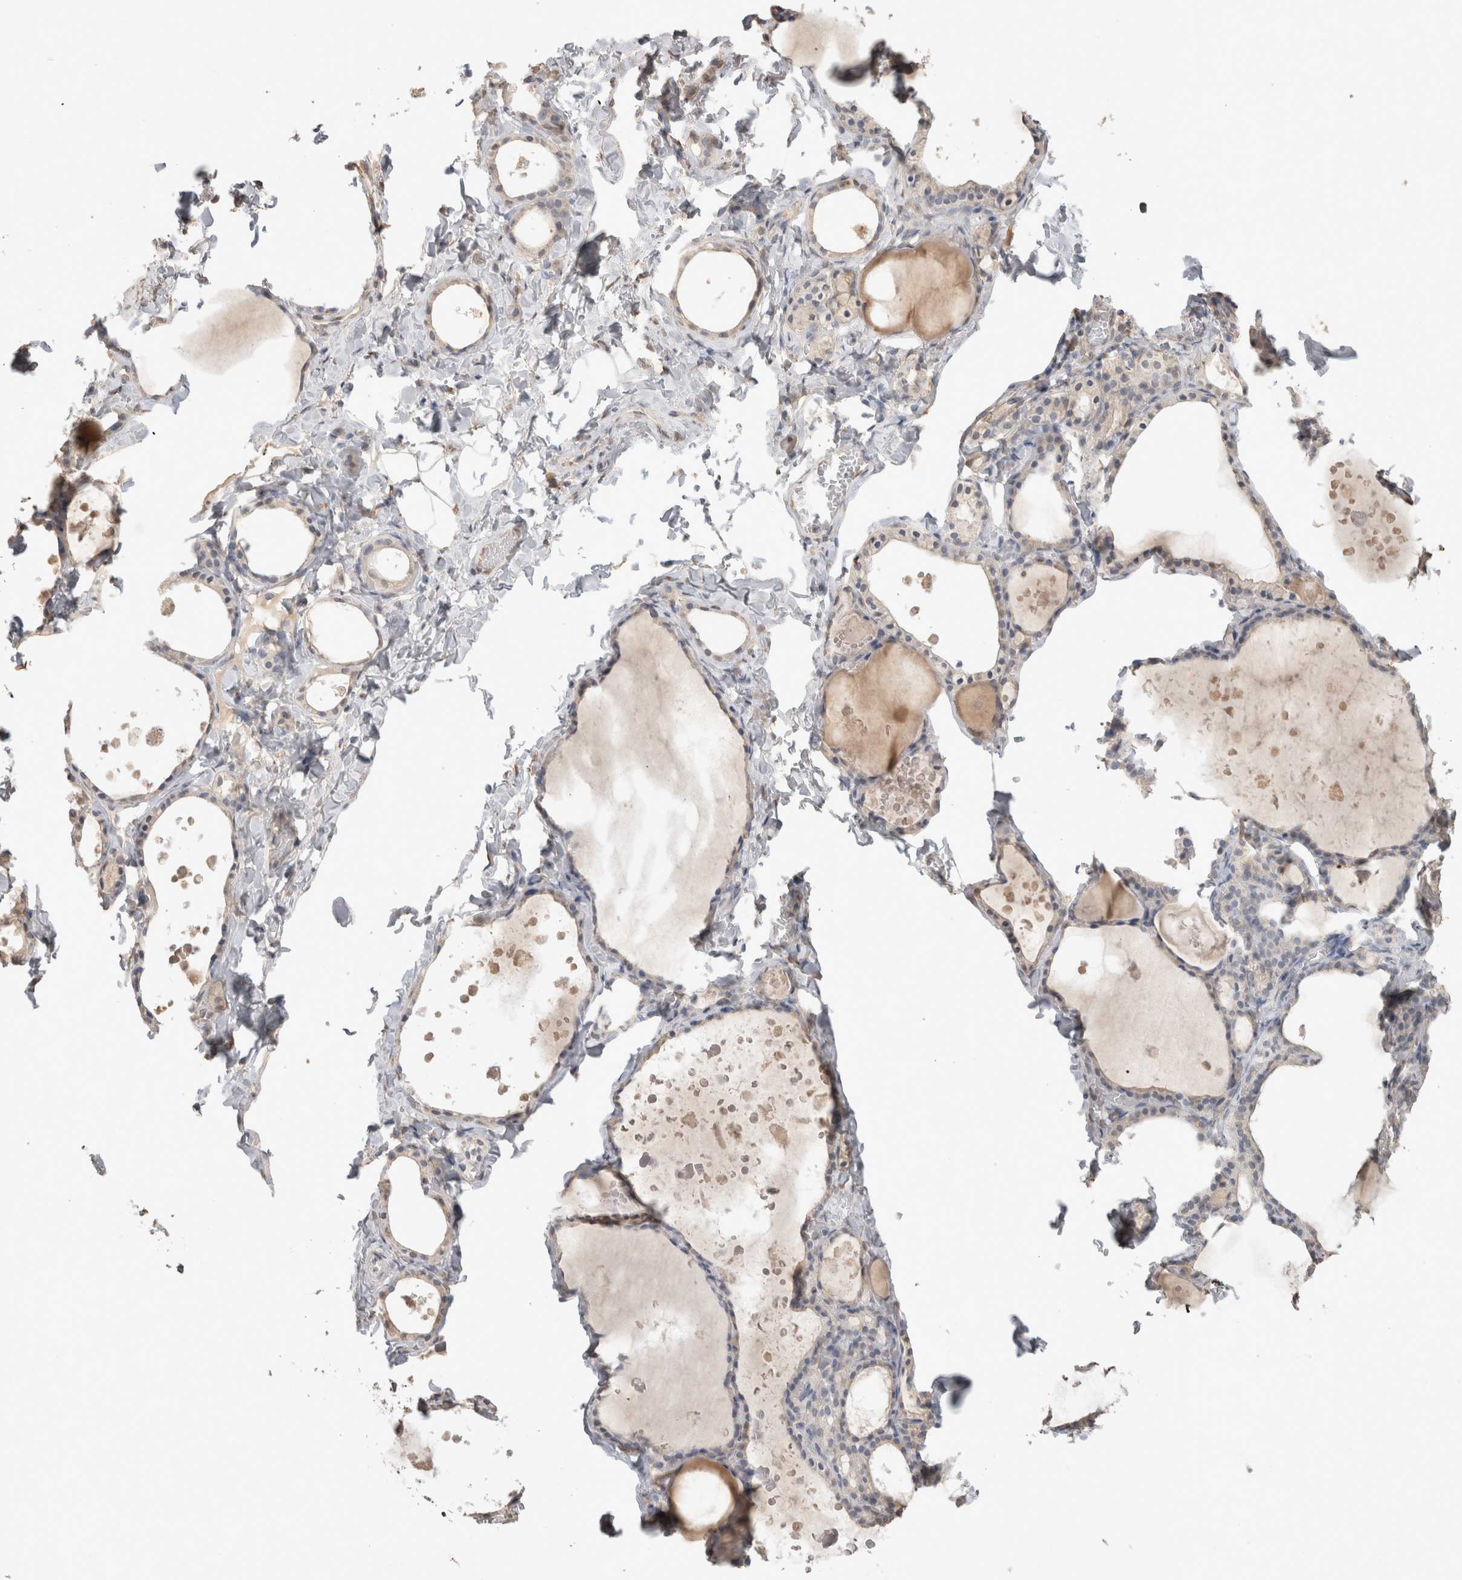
{"staining": {"intensity": "negative", "quantity": "none", "location": "none"}, "tissue": "thyroid gland", "cell_type": "Glandular cells", "image_type": "normal", "snomed": [{"axis": "morphology", "description": "Normal tissue, NOS"}, {"axis": "topography", "description": "Thyroid gland"}], "caption": "This is a photomicrograph of IHC staining of unremarkable thyroid gland, which shows no staining in glandular cells.", "gene": "NAALADL2", "patient": {"sex": "male", "age": 56}}